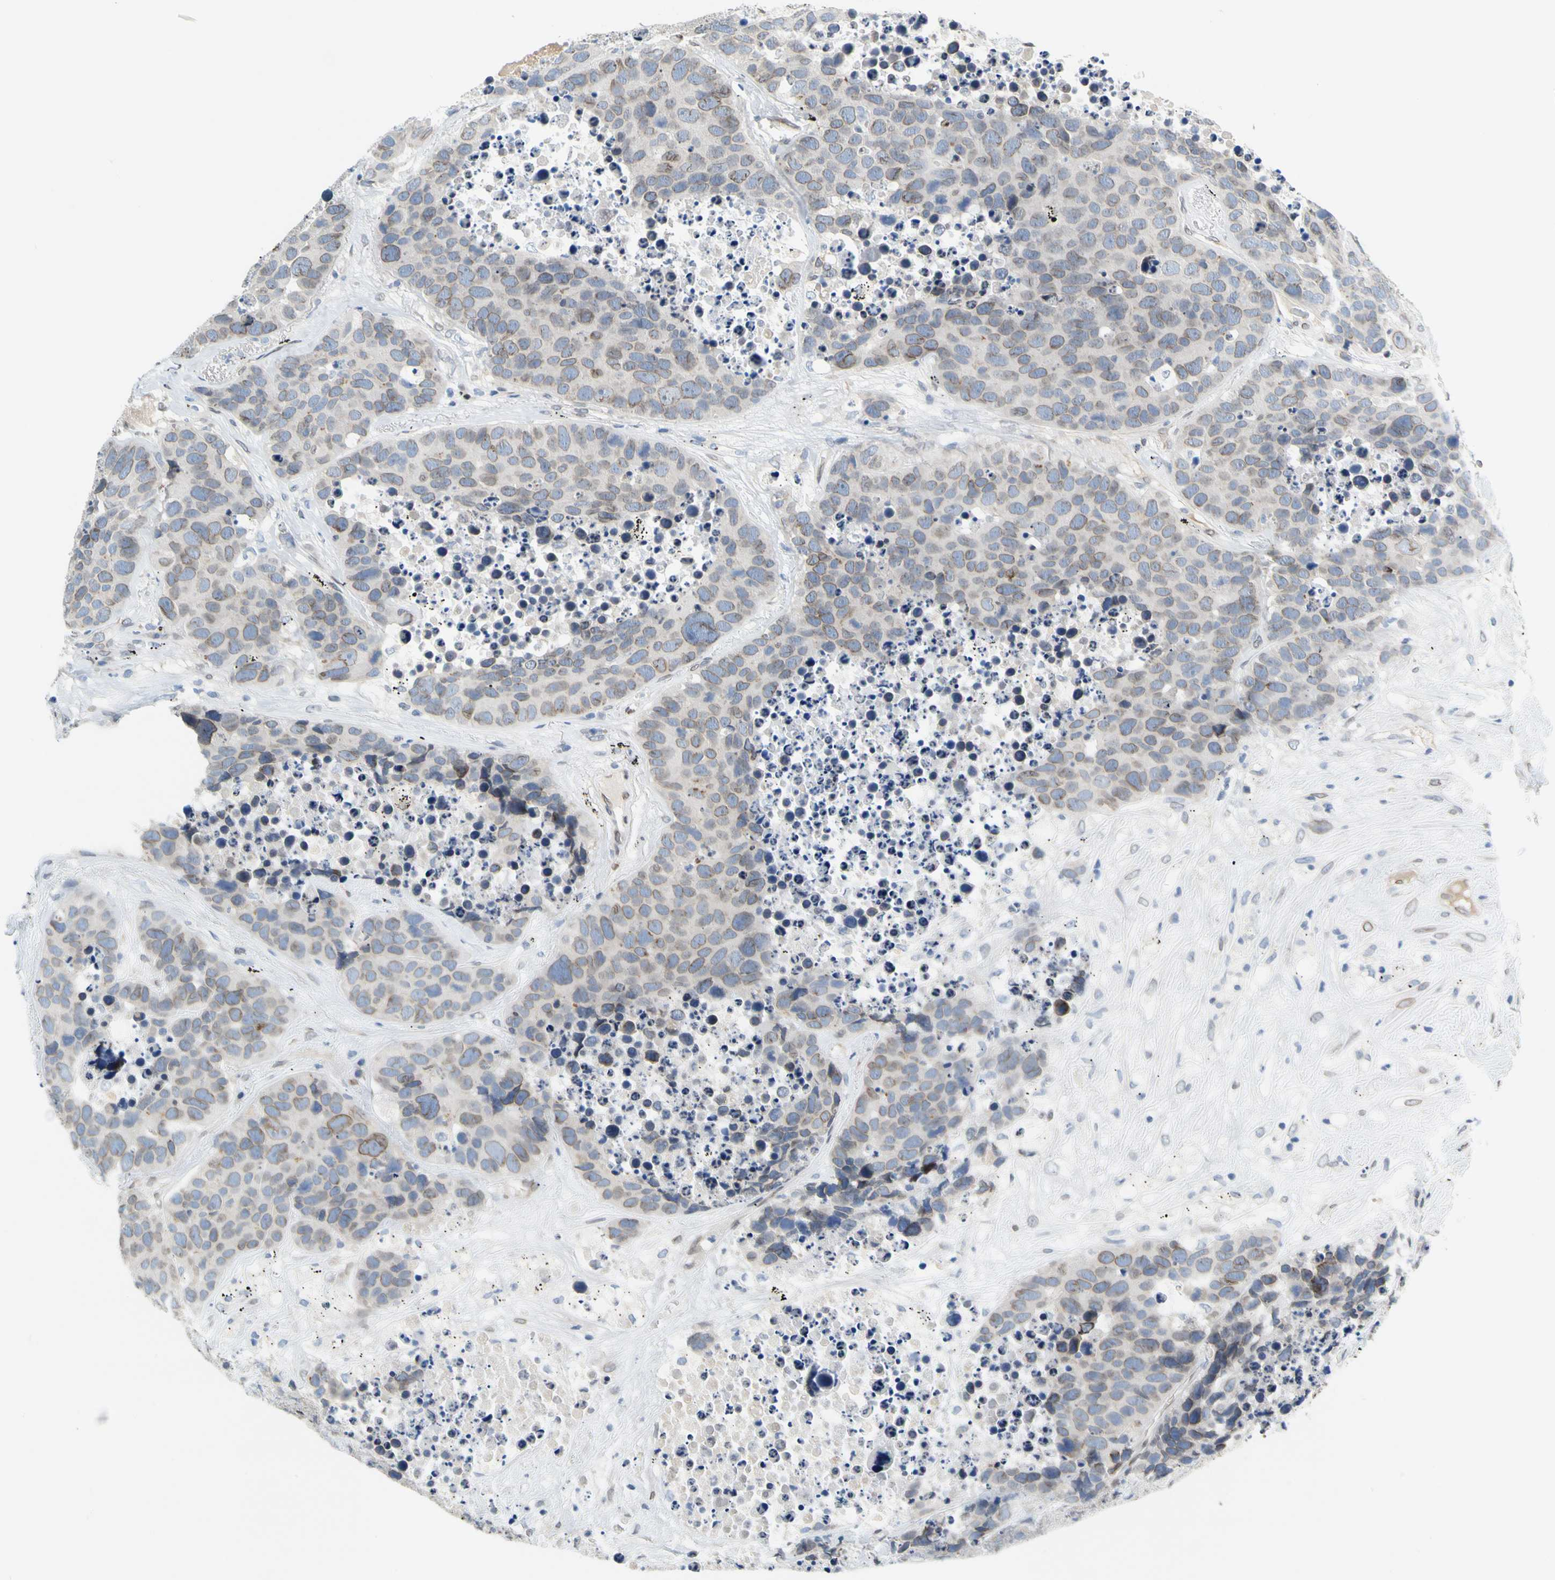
{"staining": {"intensity": "weak", "quantity": "25%-75%", "location": "cytoplasmic/membranous,nuclear"}, "tissue": "carcinoid", "cell_type": "Tumor cells", "image_type": "cancer", "snomed": [{"axis": "morphology", "description": "Carcinoid, malignant, NOS"}, {"axis": "topography", "description": "Lung"}], "caption": "Immunohistochemistry staining of carcinoid, which demonstrates low levels of weak cytoplasmic/membranous and nuclear positivity in approximately 25%-75% of tumor cells indicating weak cytoplasmic/membranous and nuclear protein positivity. The staining was performed using DAB (brown) for protein detection and nuclei were counterstained in hematoxylin (blue).", "gene": "SUN1", "patient": {"sex": "male", "age": 60}}